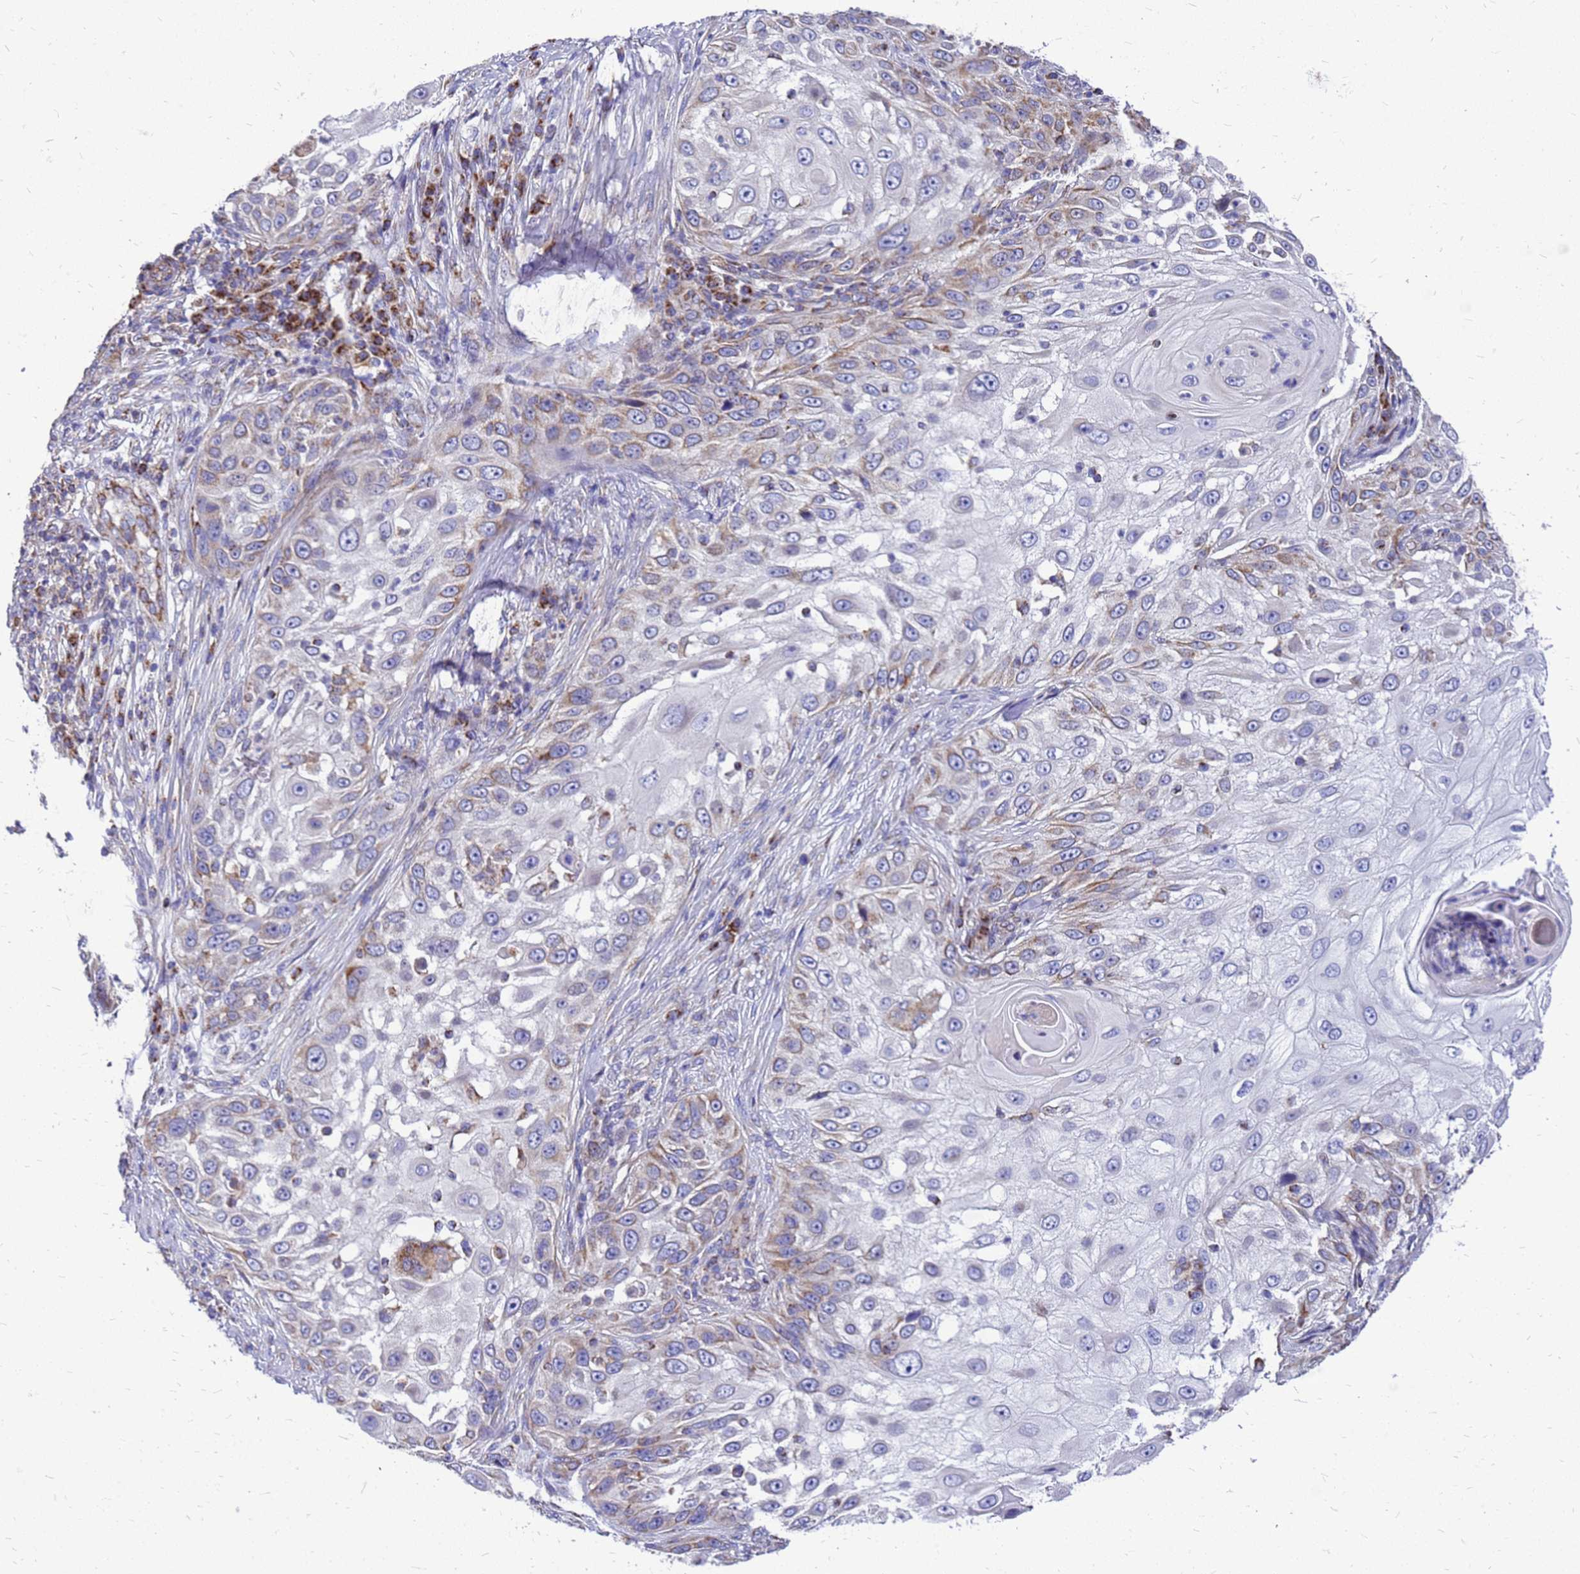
{"staining": {"intensity": "weak", "quantity": "<25%", "location": "cytoplasmic/membranous"}, "tissue": "skin cancer", "cell_type": "Tumor cells", "image_type": "cancer", "snomed": [{"axis": "morphology", "description": "Squamous cell carcinoma, NOS"}, {"axis": "topography", "description": "Skin"}], "caption": "Immunohistochemistry (IHC) photomicrograph of skin cancer stained for a protein (brown), which demonstrates no expression in tumor cells.", "gene": "CMC4", "patient": {"sex": "female", "age": 44}}